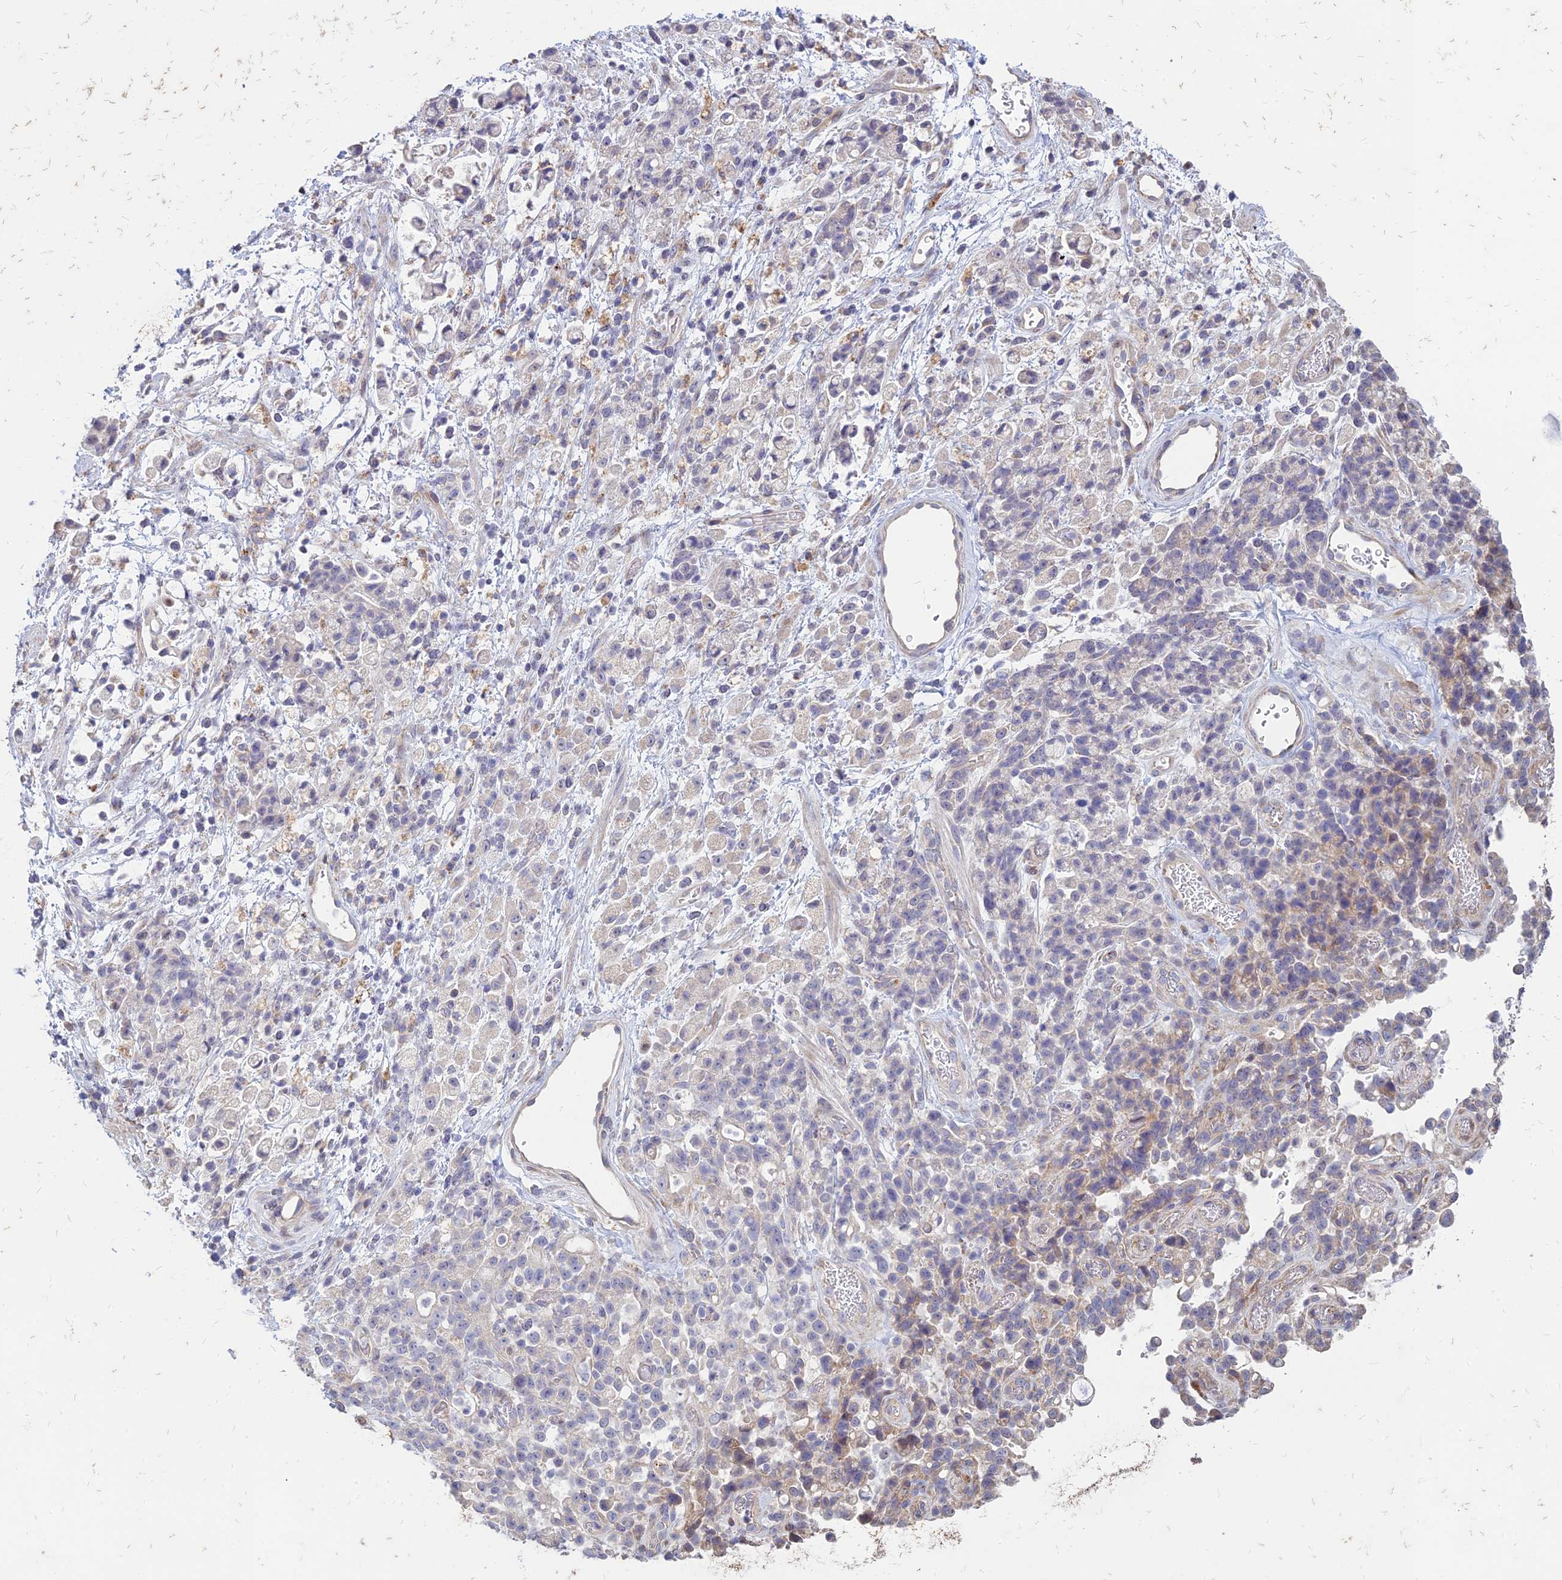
{"staining": {"intensity": "weak", "quantity": "<25%", "location": "cytoplasmic/membranous"}, "tissue": "stomach cancer", "cell_type": "Tumor cells", "image_type": "cancer", "snomed": [{"axis": "morphology", "description": "Adenocarcinoma, NOS"}, {"axis": "topography", "description": "Stomach"}], "caption": "IHC histopathology image of human stomach adenocarcinoma stained for a protein (brown), which shows no positivity in tumor cells.", "gene": "ST3GAL6", "patient": {"sex": "female", "age": 60}}